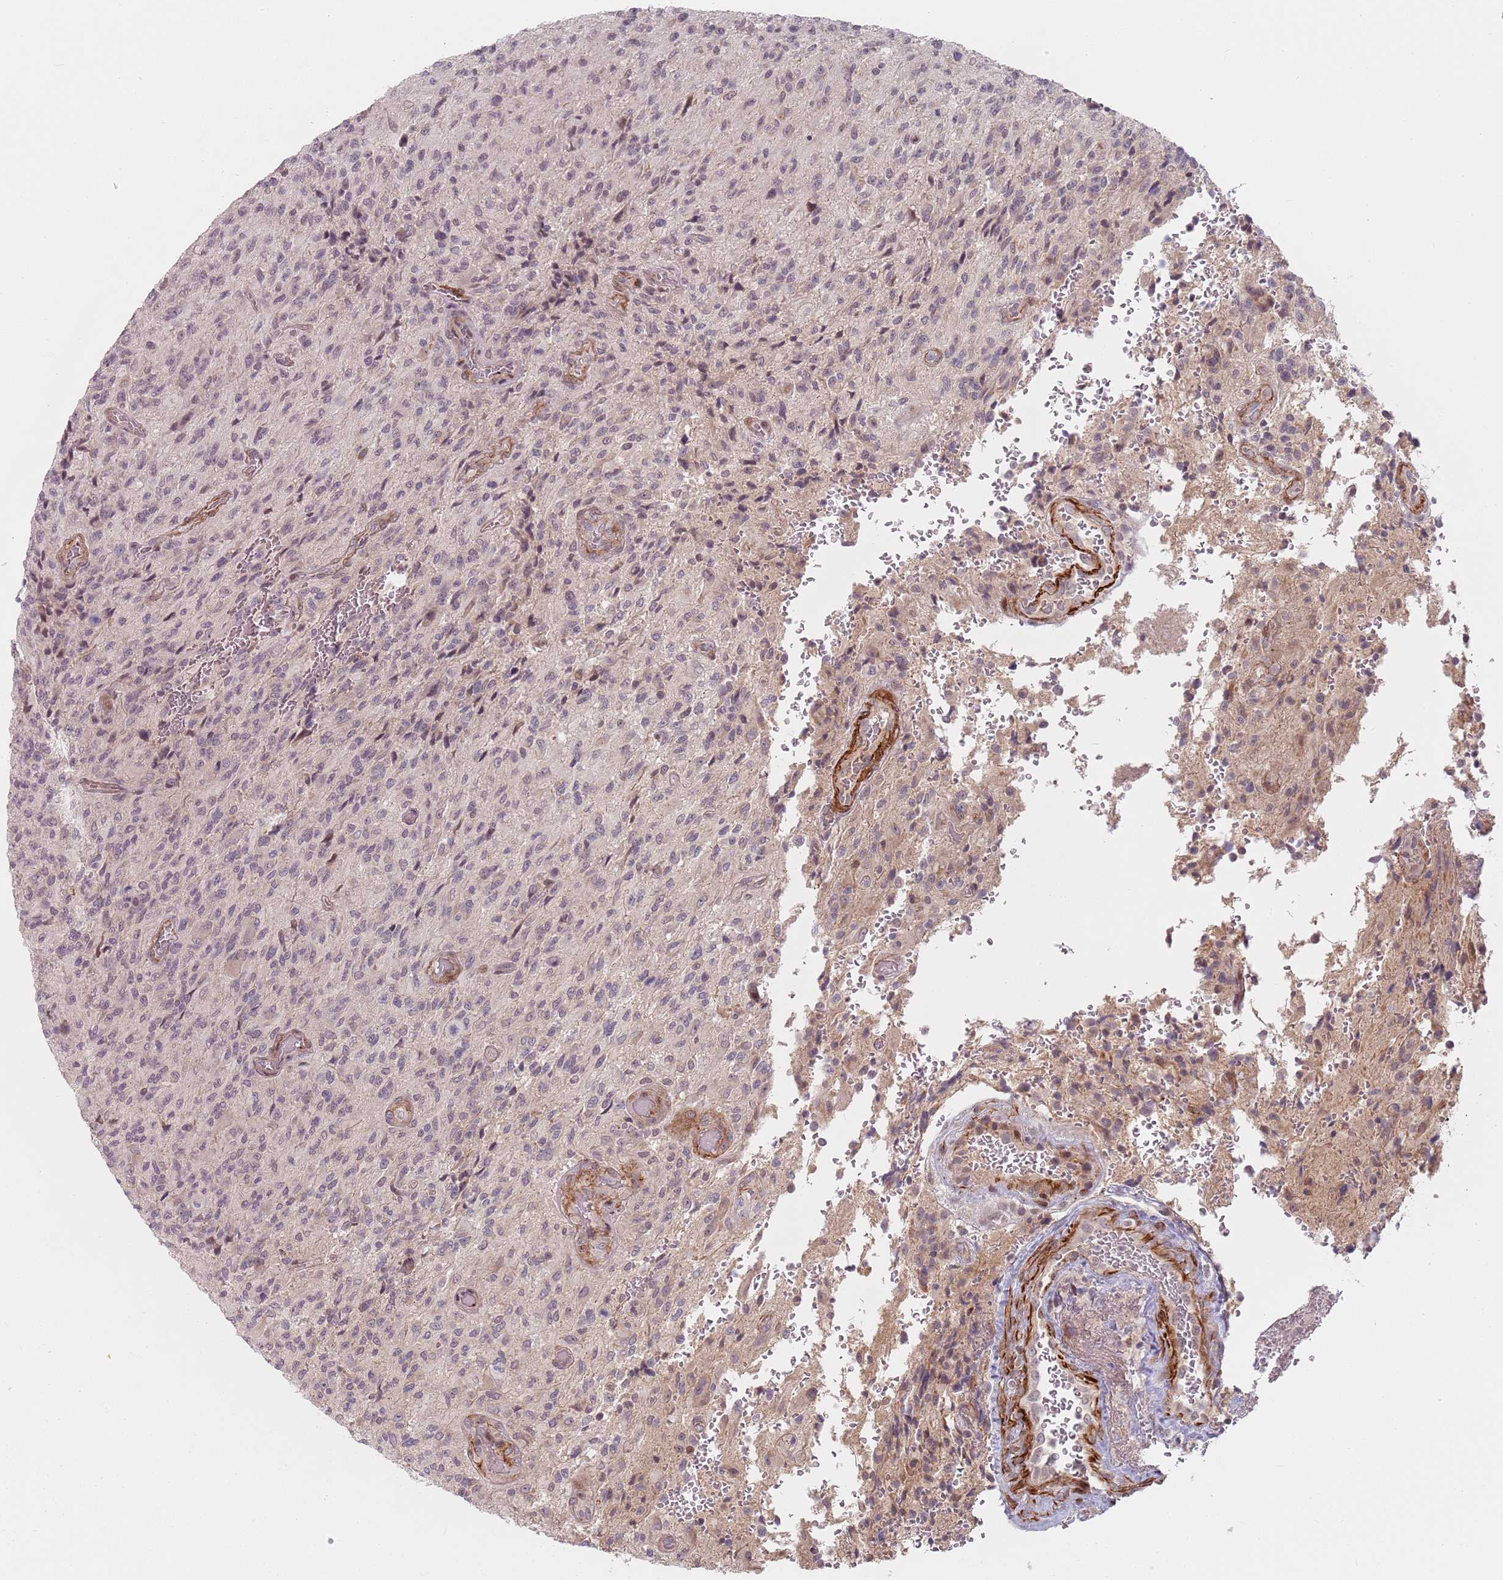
{"staining": {"intensity": "negative", "quantity": "none", "location": "none"}, "tissue": "glioma", "cell_type": "Tumor cells", "image_type": "cancer", "snomed": [{"axis": "morphology", "description": "Normal tissue, NOS"}, {"axis": "morphology", "description": "Glioma, malignant, High grade"}, {"axis": "topography", "description": "Cerebral cortex"}], "caption": "This is a micrograph of immunohistochemistry staining of glioma, which shows no positivity in tumor cells.", "gene": "RPS6KA2", "patient": {"sex": "male", "age": 56}}